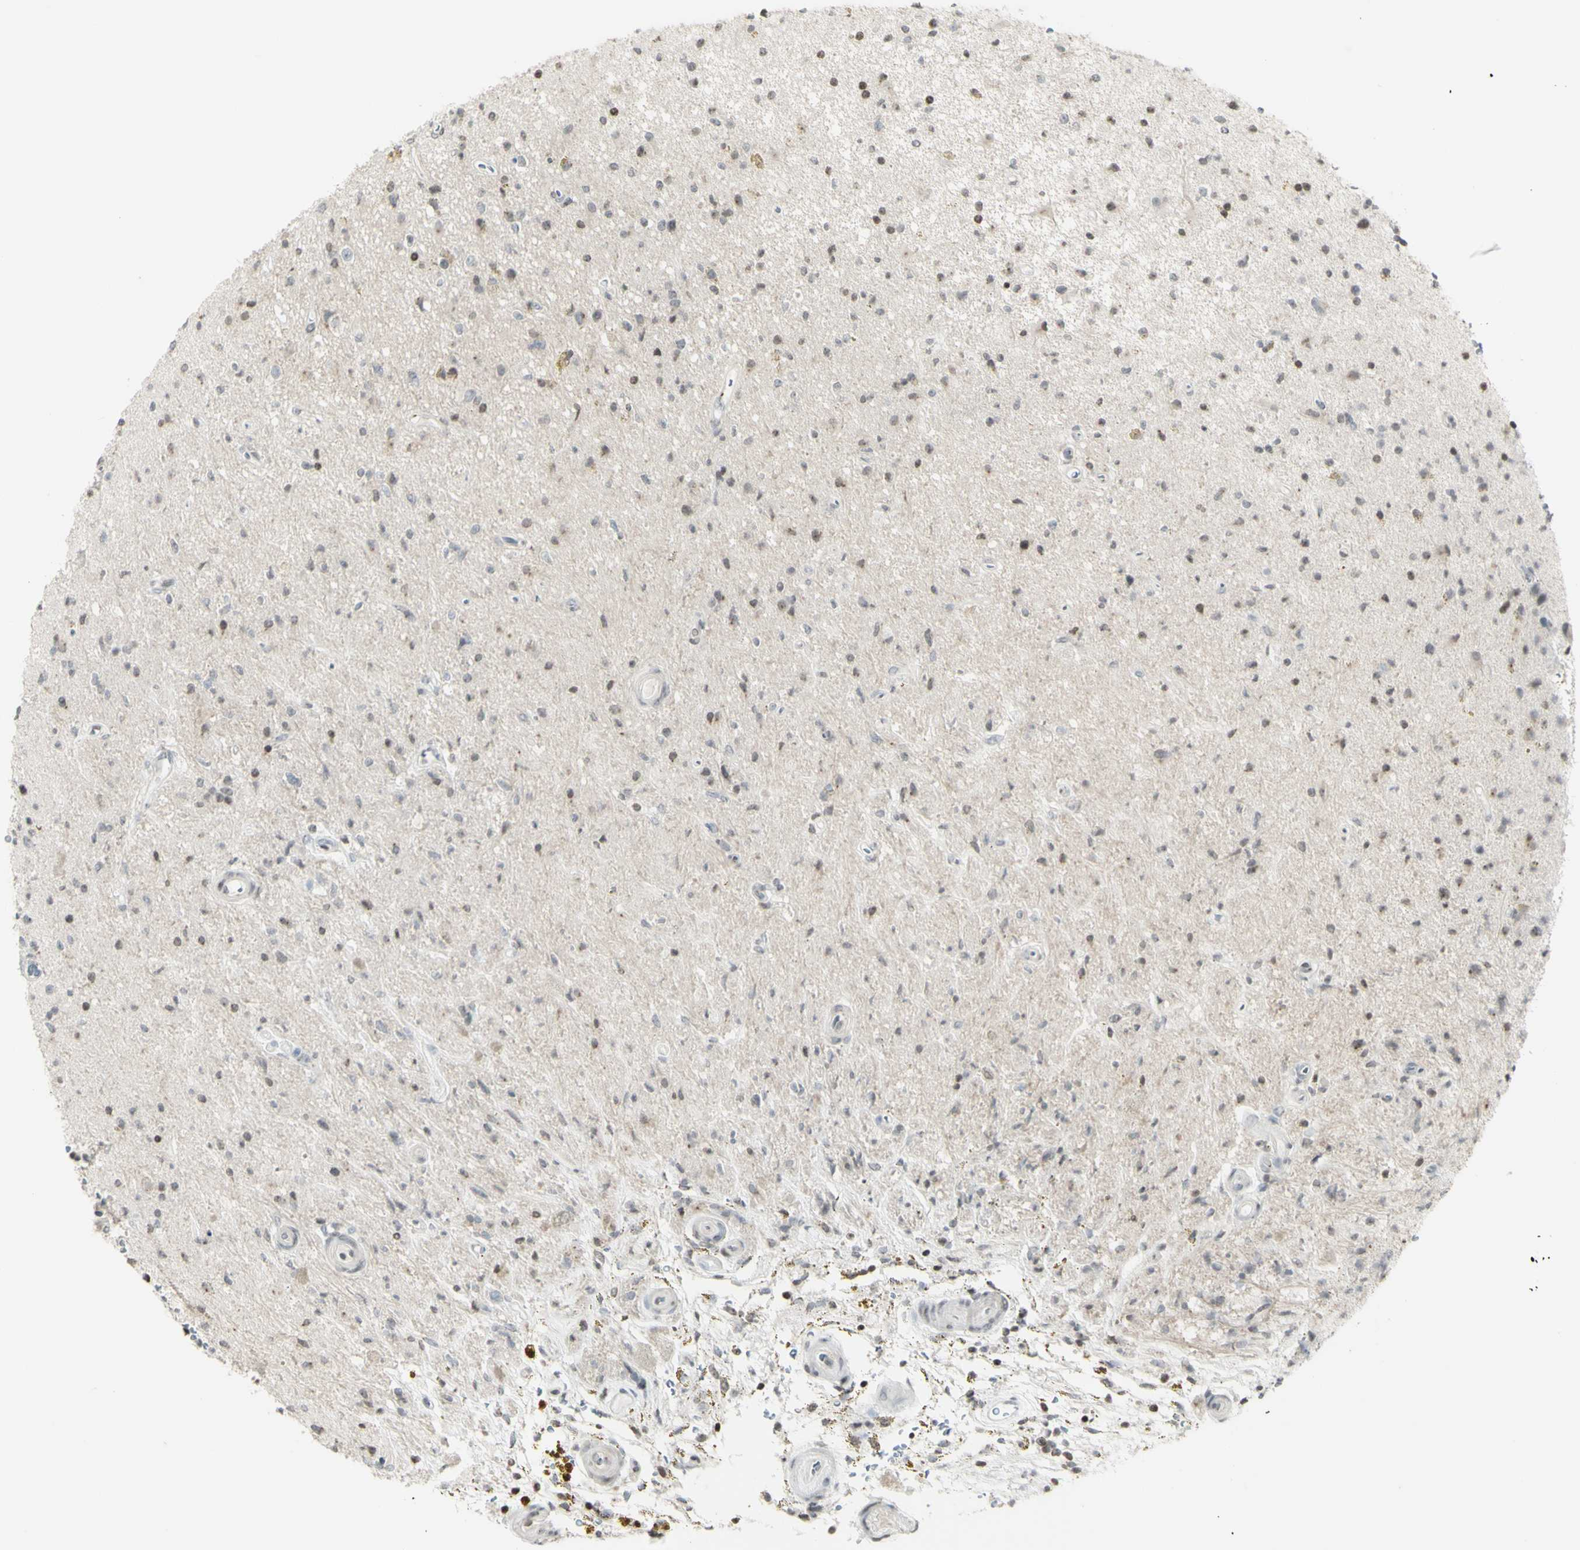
{"staining": {"intensity": "negative", "quantity": "none", "location": "none"}, "tissue": "glioma", "cell_type": "Tumor cells", "image_type": "cancer", "snomed": [{"axis": "morphology", "description": "Glioma, malignant, High grade"}, {"axis": "topography", "description": "Brain"}], "caption": "An image of human glioma is negative for staining in tumor cells.", "gene": "MUC5AC", "patient": {"sex": "male", "age": 33}}